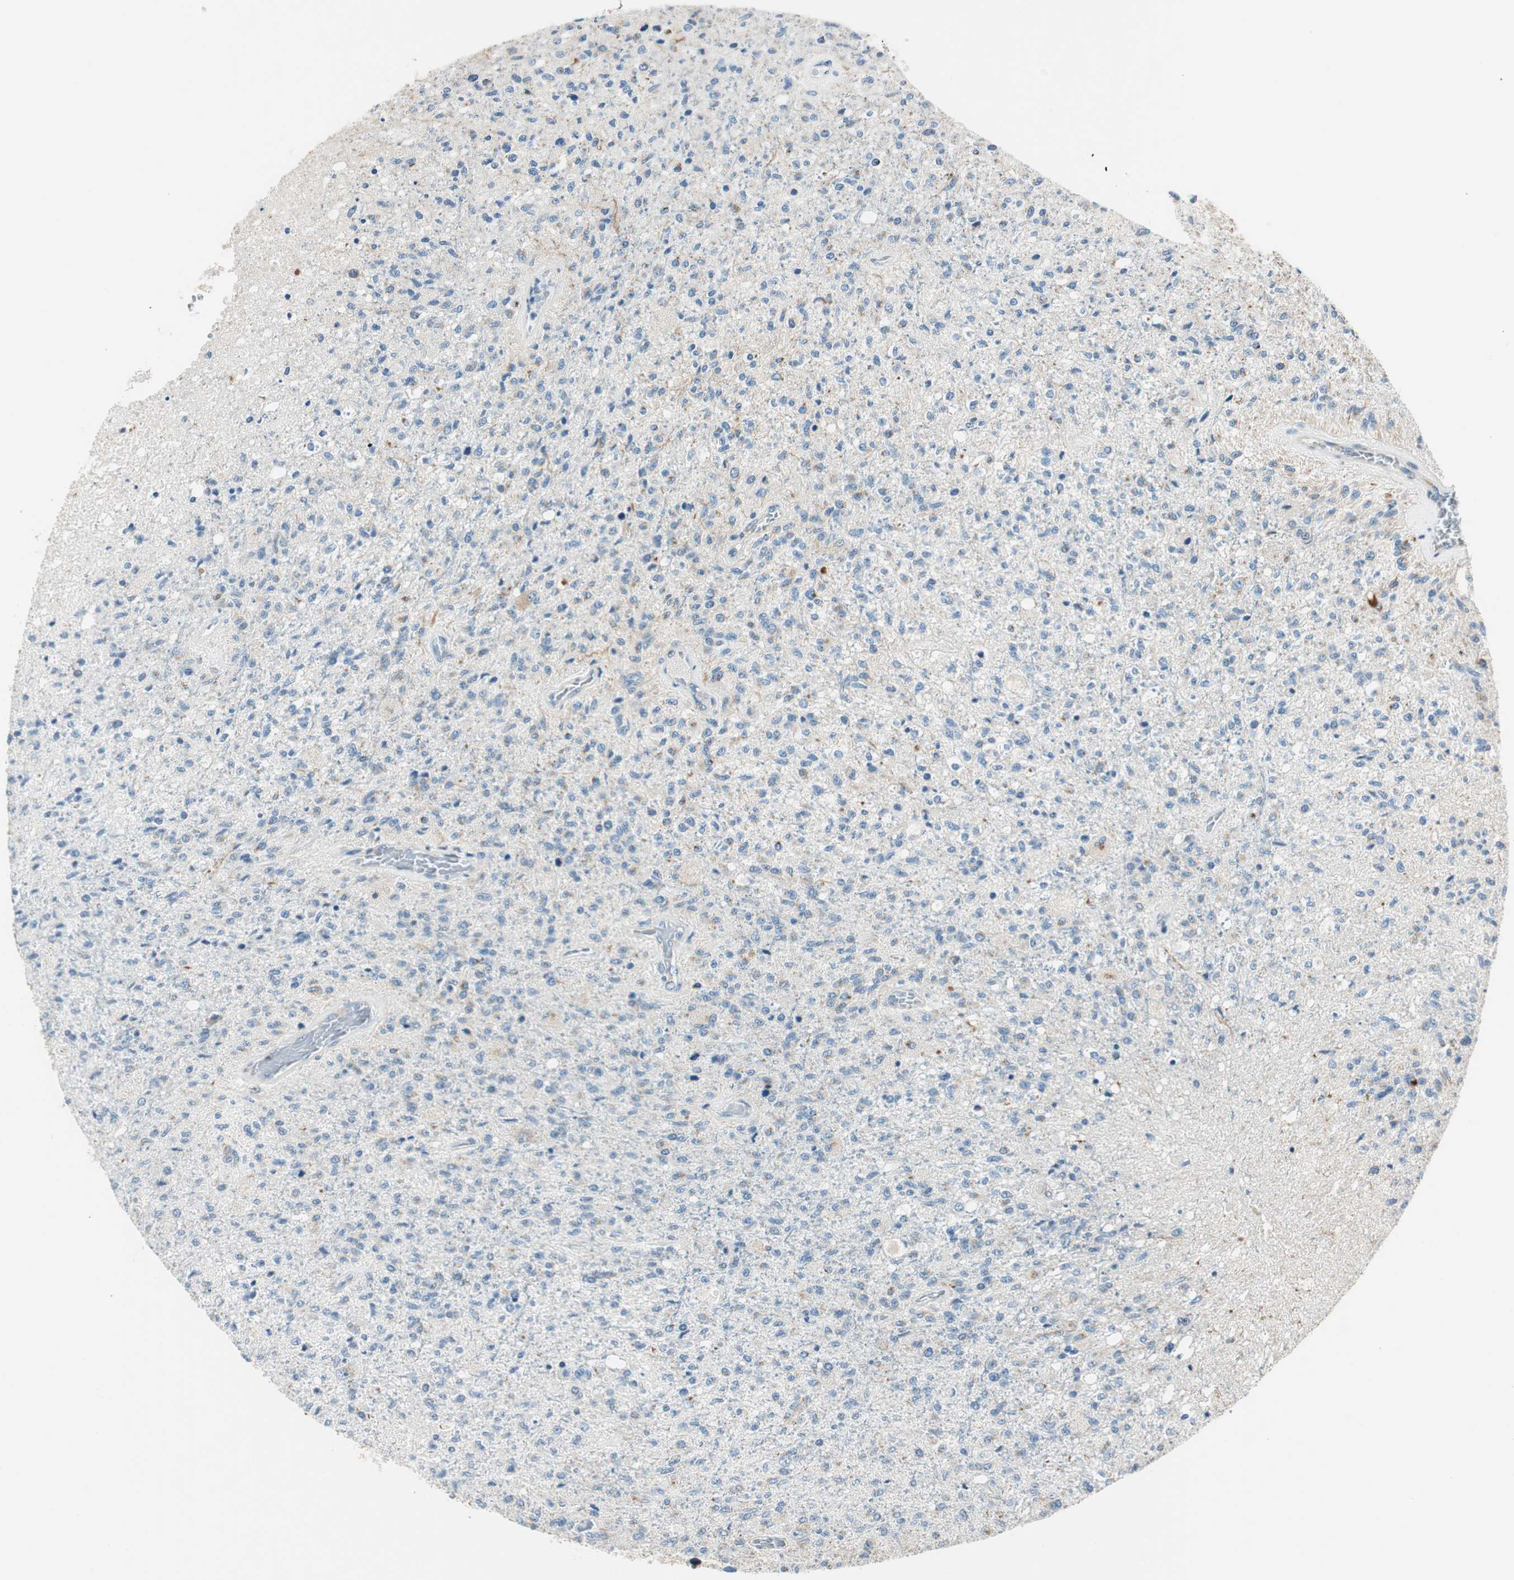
{"staining": {"intensity": "negative", "quantity": "none", "location": "none"}, "tissue": "glioma", "cell_type": "Tumor cells", "image_type": "cancer", "snomed": [{"axis": "morphology", "description": "Normal tissue, NOS"}, {"axis": "morphology", "description": "Glioma, malignant, High grade"}, {"axis": "topography", "description": "Cerebral cortex"}], "caption": "Protein analysis of malignant high-grade glioma displays no significant positivity in tumor cells. The staining is performed using DAB (3,3'-diaminobenzidine) brown chromogen with nuclei counter-stained in using hematoxylin.", "gene": "TMF1", "patient": {"sex": "male", "age": 77}}